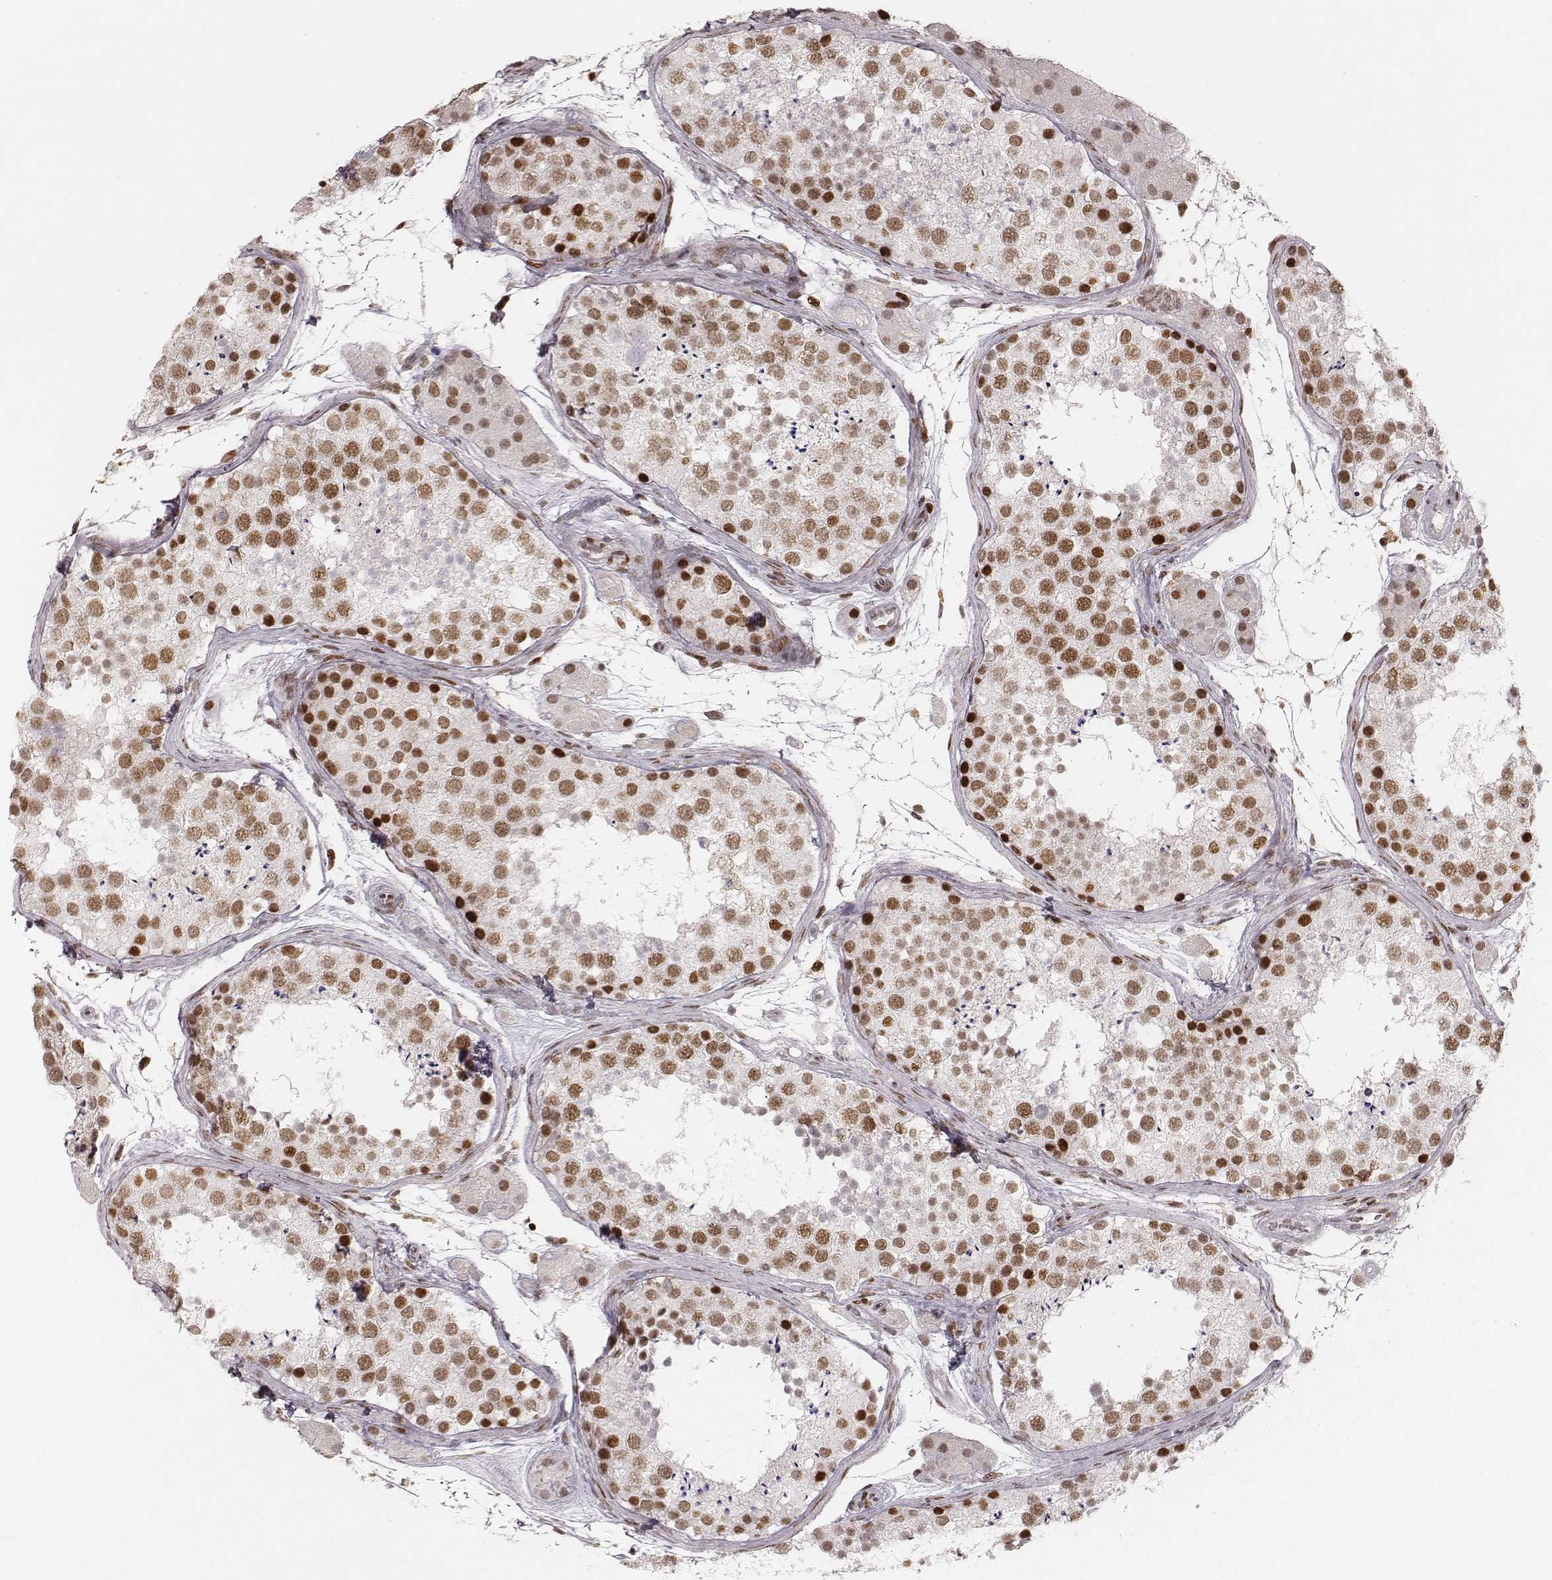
{"staining": {"intensity": "moderate", "quantity": ">75%", "location": "nuclear"}, "tissue": "testis", "cell_type": "Leydig cells", "image_type": "normal", "snomed": [{"axis": "morphology", "description": "Normal tissue, NOS"}, {"axis": "topography", "description": "Testis"}], "caption": "A histopathology image showing moderate nuclear staining in approximately >75% of leydig cells in benign testis, as visualized by brown immunohistochemical staining.", "gene": "HNRNPC", "patient": {"sex": "male", "age": 41}}